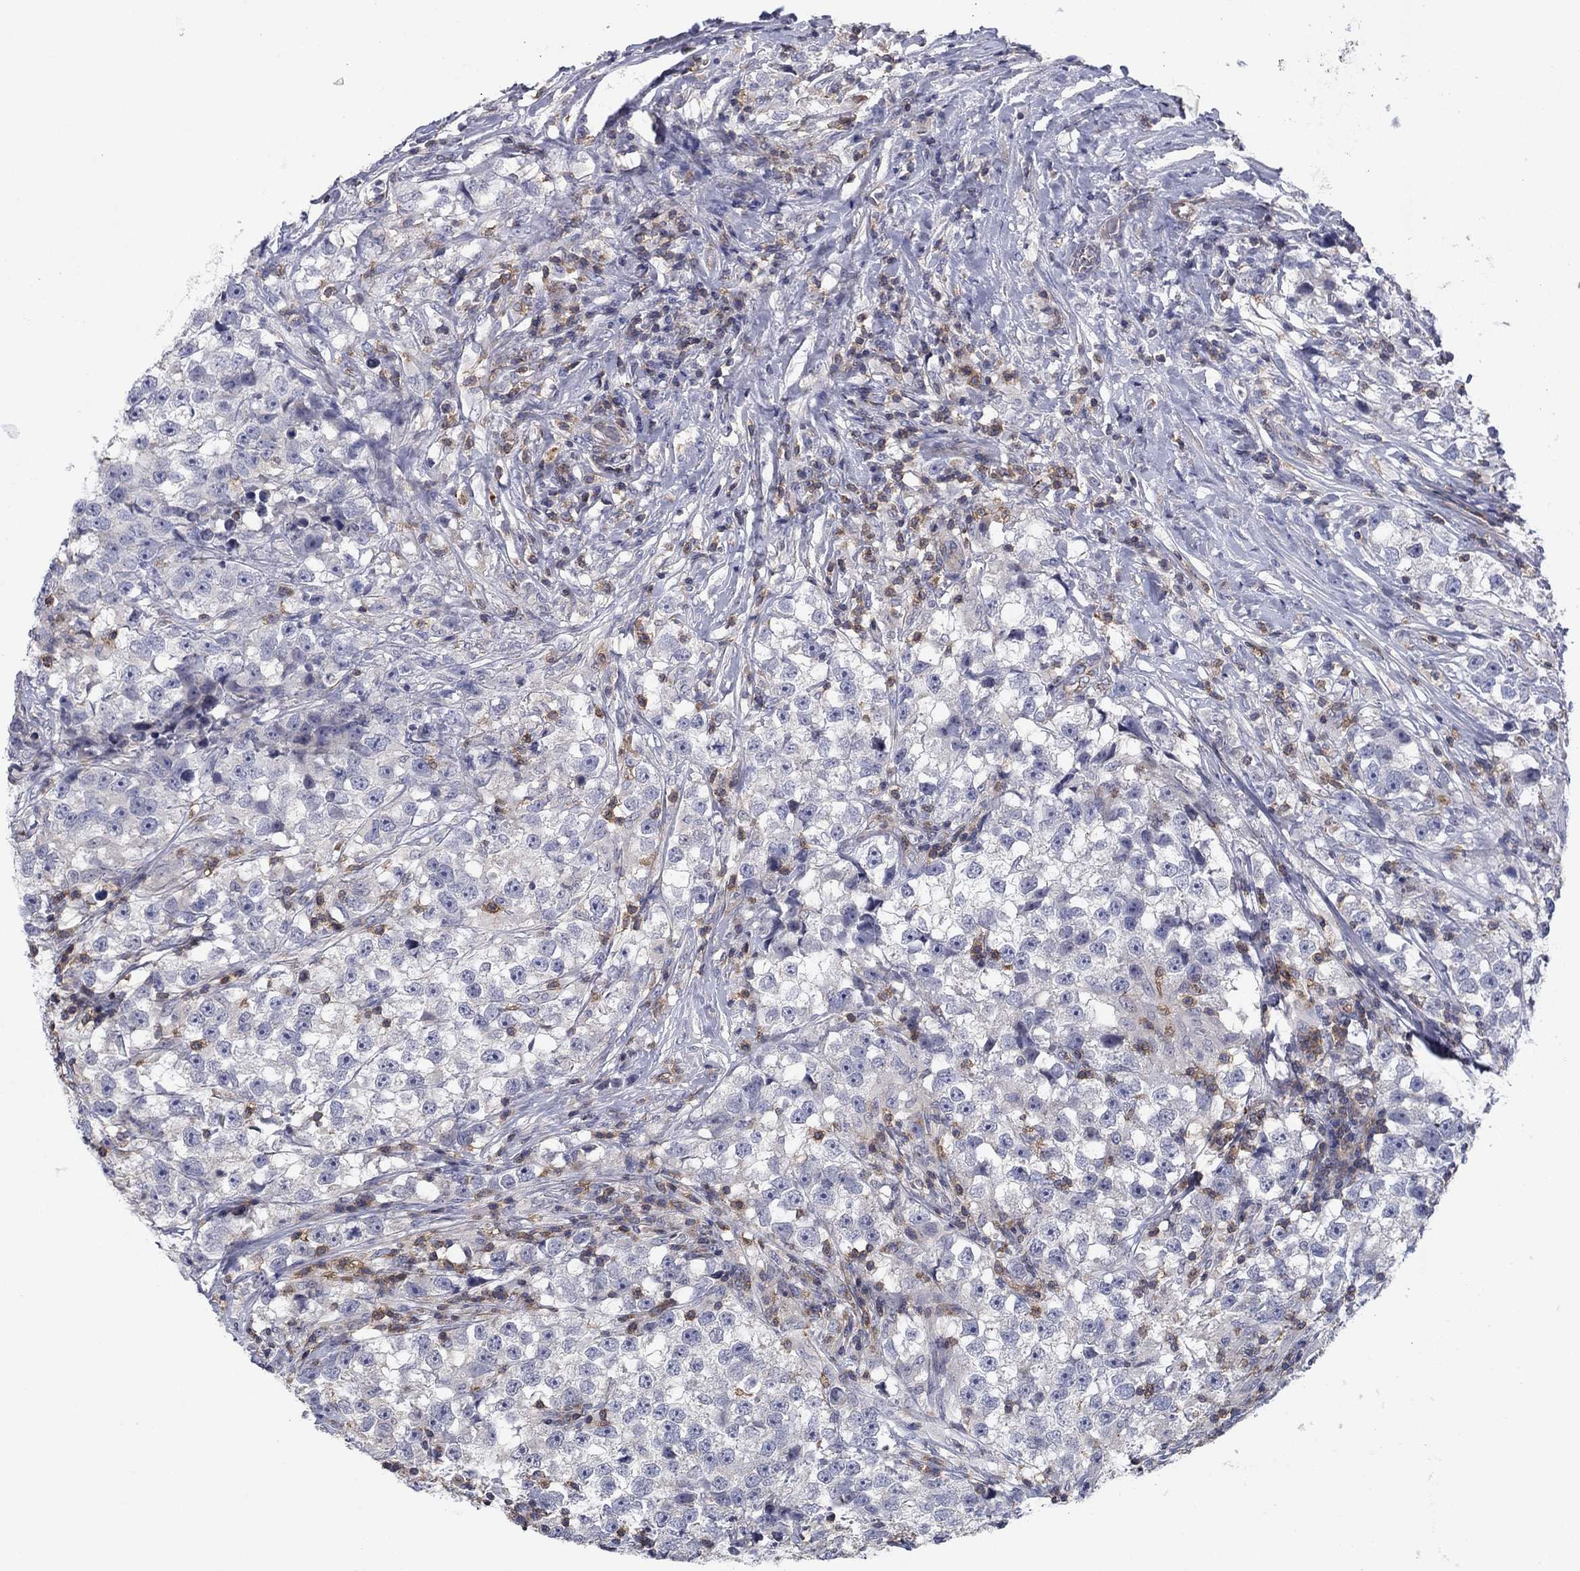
{"staining": {"intensity": "negative", "quantity": "none", "location": "none"}, "tissue": "testis cancer", "cell_type": "Tumor cells", "image_type": "cancer", "snomed": [{"axis": "morphology", "description": "Seminoma, NOS"}, {"axis": "topography", "description": "Testis"}], "caption": "The photomicrograph demonstrates no staining of tumor cells in testis seminoma. (DAB (3,3'-diaminobenzidine) IHC, high magnification).", "gene": "PSD4", "patient": {"sex": "male", "age": 46}}